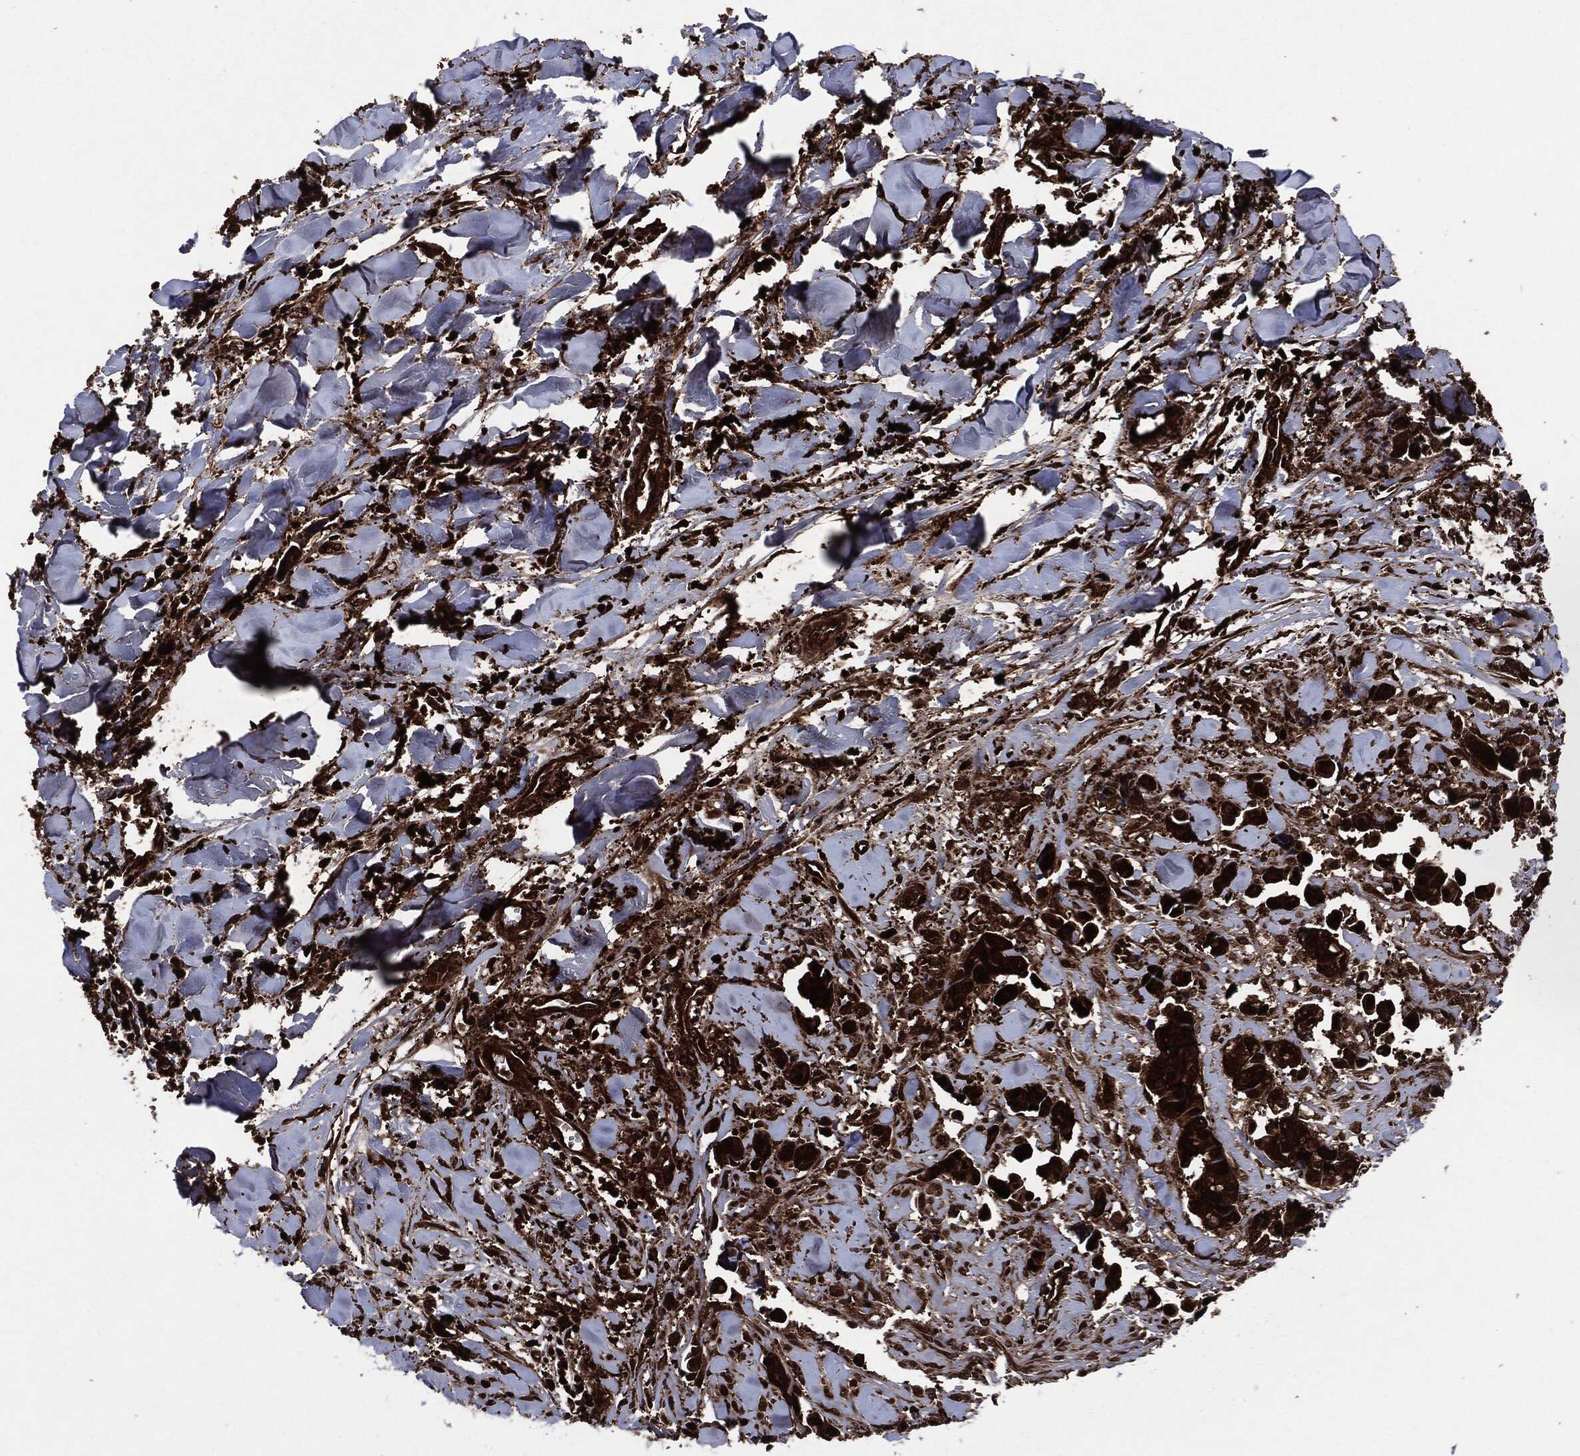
{"staining": {"intensity": "strong", "quantity": ">75%", "location": "cytoplasmic/membranous"}, "tissue": "head and neck cancer", "cell_type": "Tumor cells", "image_type": "cancer", "snomed": [{"axis": "morphology", "description": "Adenocarcinoma, NOS"}, {"axis": "topography", "description": "Head-Neck"}], "caption": "A brown stain highlights strong cytoplasmic/membranous staining of a protein in head and neck adenocarcinoma tumor cells.", "gene": "YWHAB", "patient": {"sex": "male", "age": 76}}